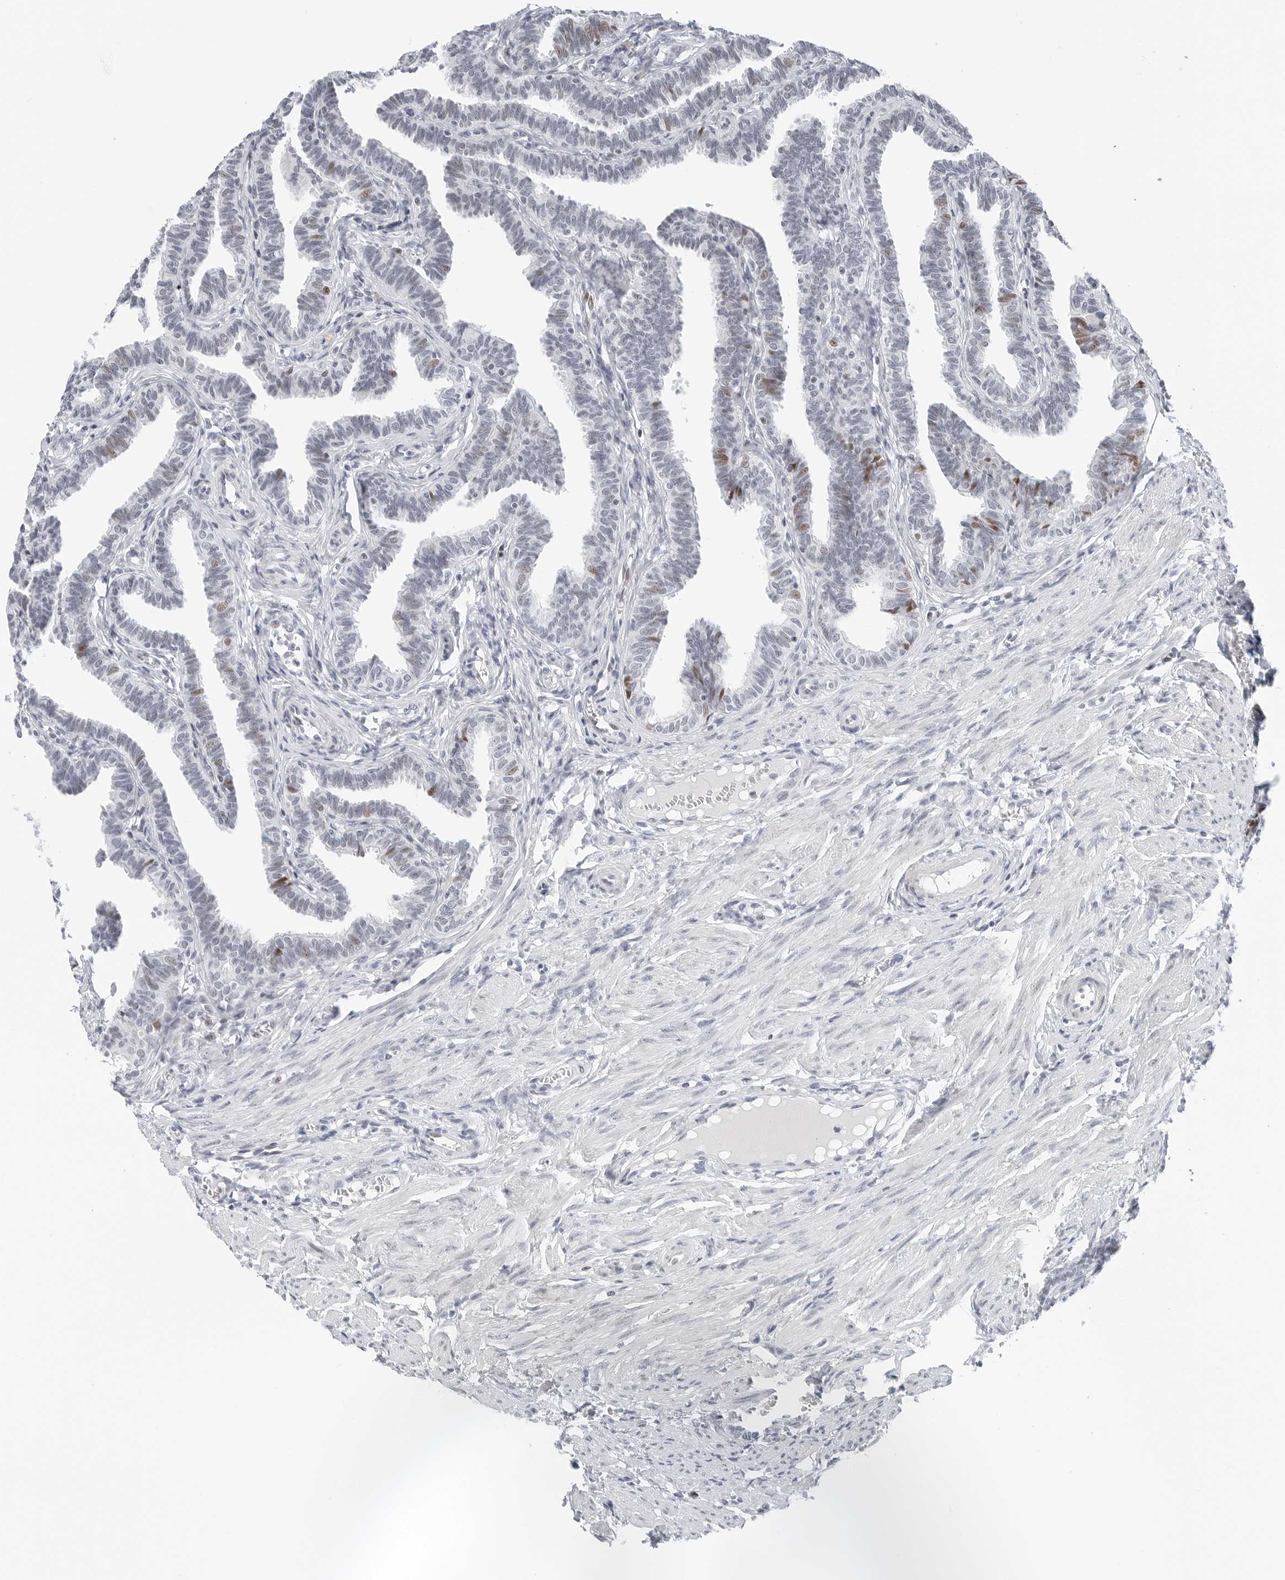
{"staining": {"intensity": "moderate", "quantity": "<25%", "location": "nuclear"}, "tissue": "fallopian tube", "cell_type": "Glandular cells", "image_type": "normal", "snomed": [{"axis": "morphology", "description": "Normal tissue, NOS"}, {"axis": "topography", "description": "Fallopian tube"}, {"axis": "topography", "description": "Ovary"}], "caption": "A brown stain shows moderate nuclear expression of a protein in glandular cells of benign human fallopian tube.", "gene": "NTMT2", "patient": {"sex": "female", "age": 23}}